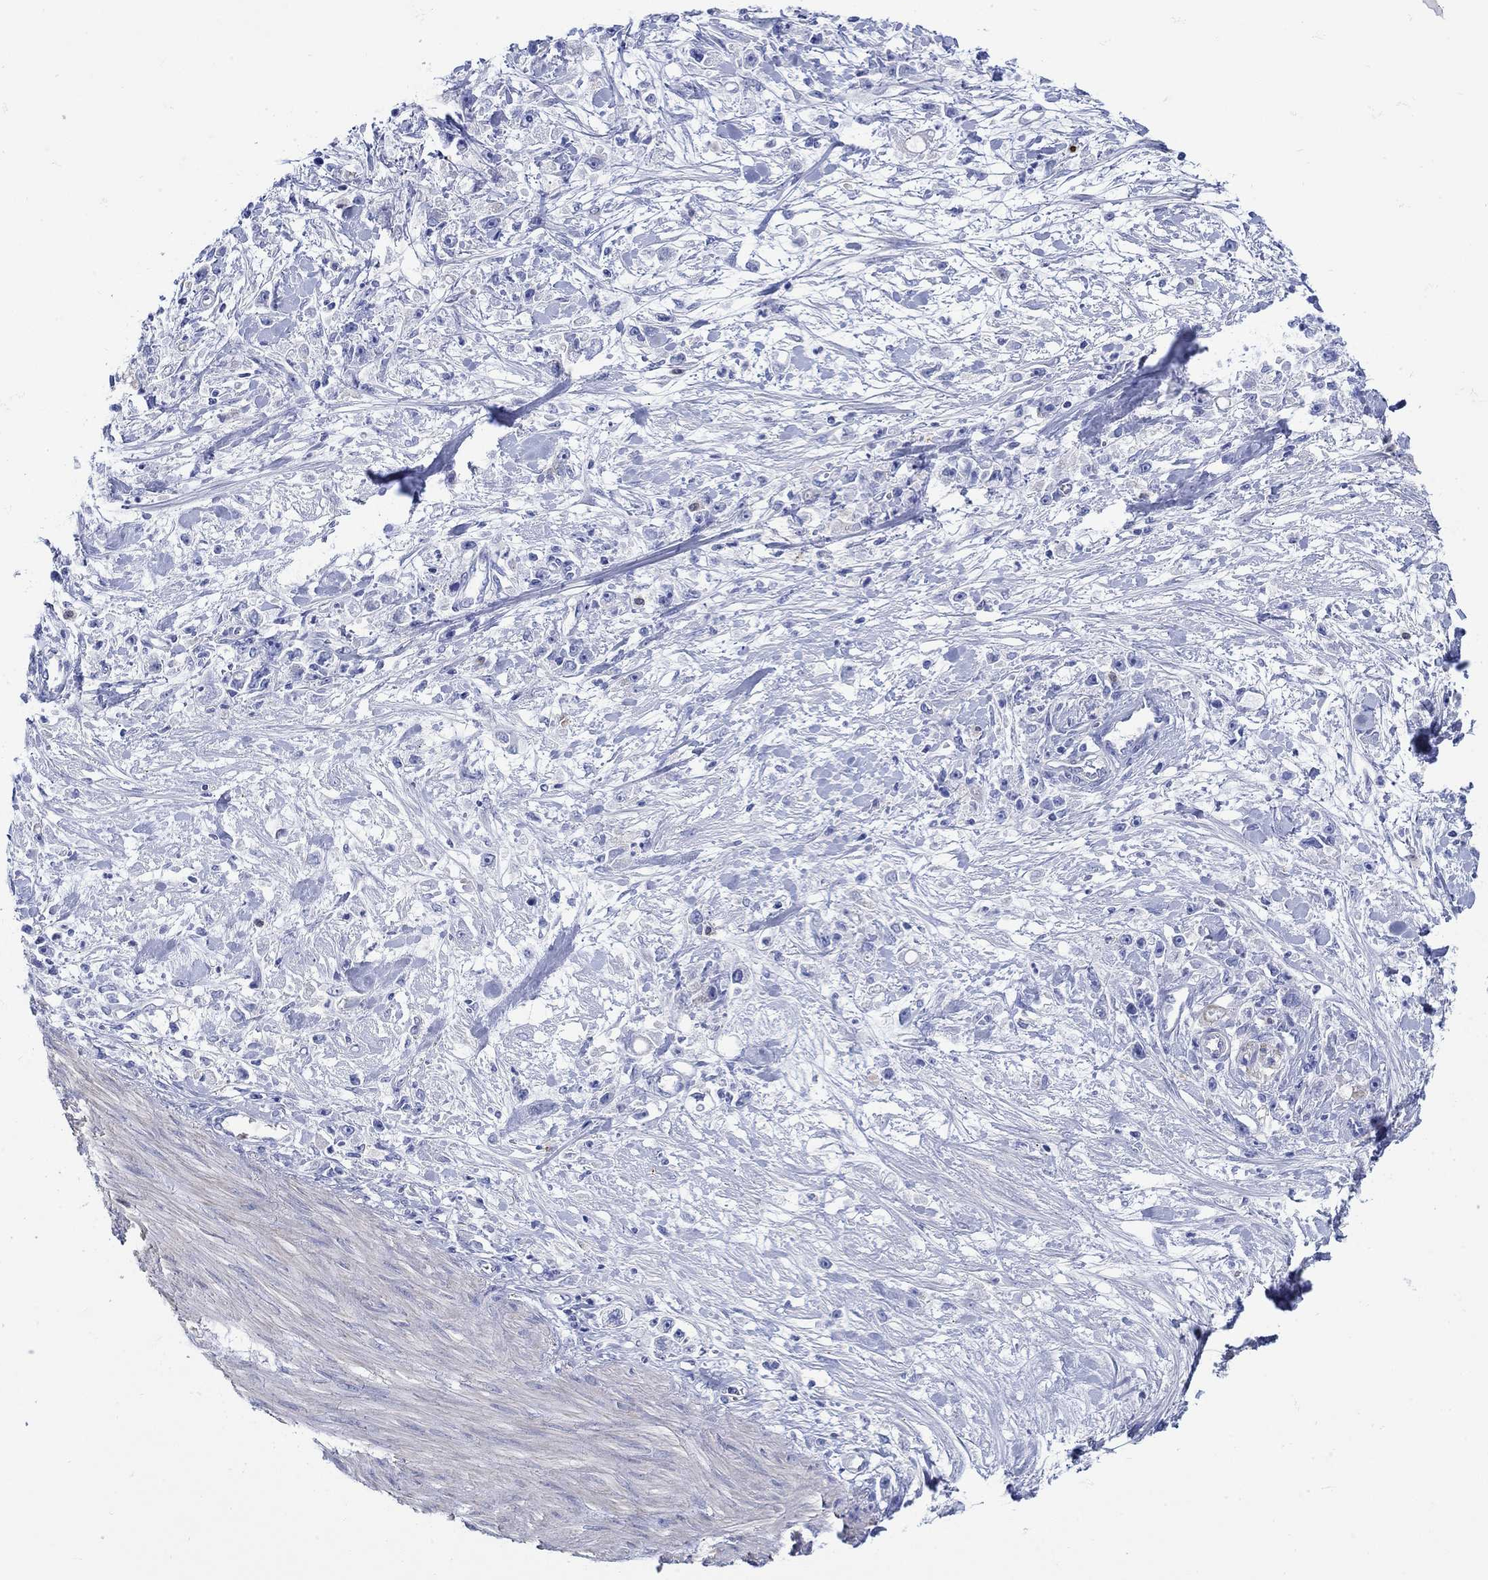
{"staining": {"intensity": "negative", "quantity": "none", "location": "none"}, "tissue": "stomach cancer", "cell_type": "Tumor cells", "image_type": "cancer", "snomed": [{"axis": "morphology", "description": "Adenocarcinoma, NOS"}, {"axis": "topography", "description": "Stomach"}], "caption": "Stomach cancer (adenocarcinoma) was stained to show a protein in brown. There is no significant positivity in tumor cells.", "gene": "ANKMY1", "patient": {"sex": "female", "age": 59}}